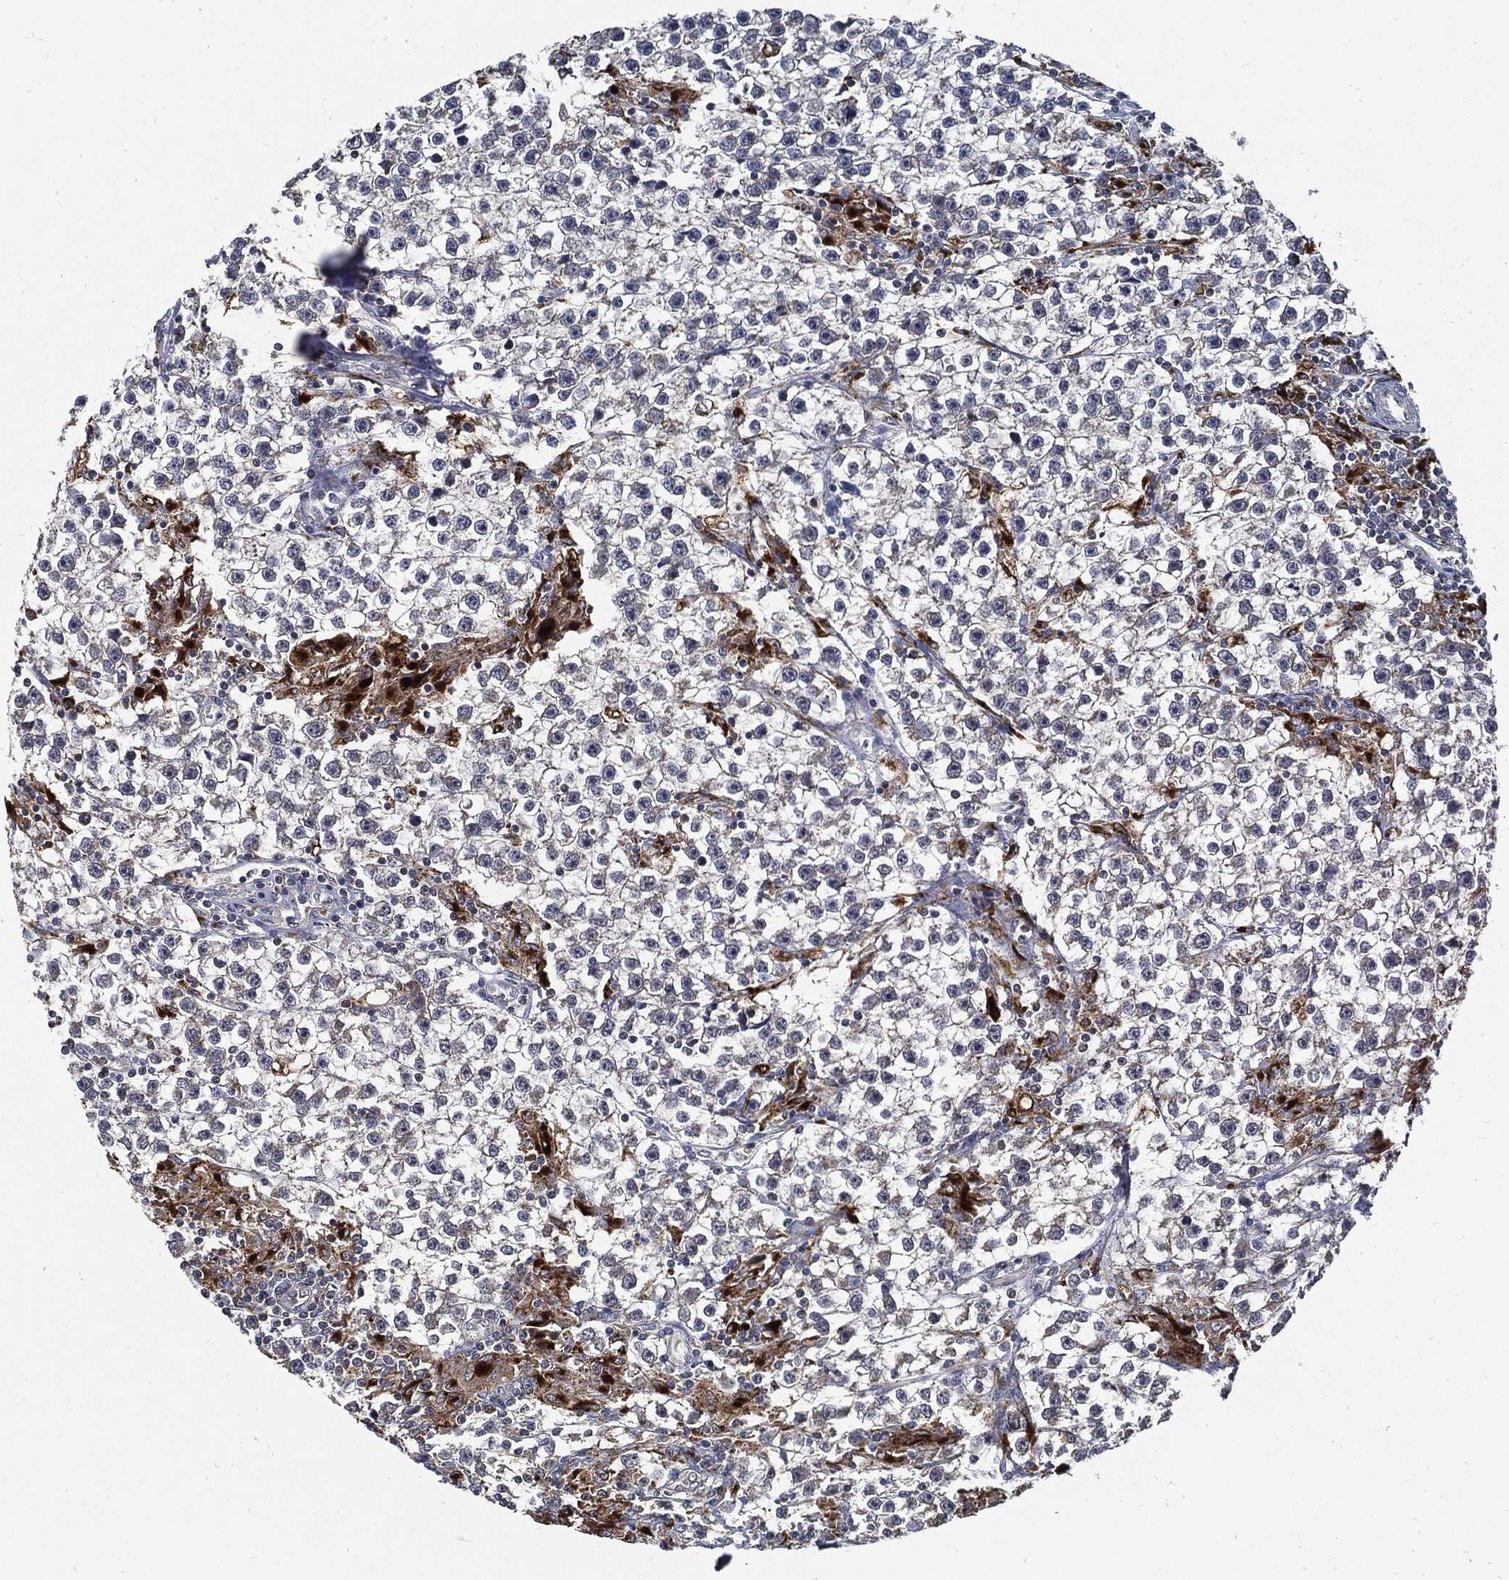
{"staining": {"intensity": "negative", "quantity": "none", "location": "none"}, "tissue": "testis cancer", "cell_type": "Tumor cells", "image_type": "cancer", "snomed": [{"axis": "morphology", "description": "Seminoma, NOS"}, {"axis": "topography", "description": "Testis"}], "caption": "Human testis cancer (seminoma) stained for a protein using immunohistochemistry (IHC) shows no staining in tumor cells.", "gene": "SLC31A2", "patient": {"sex": "male", "age": 59}}